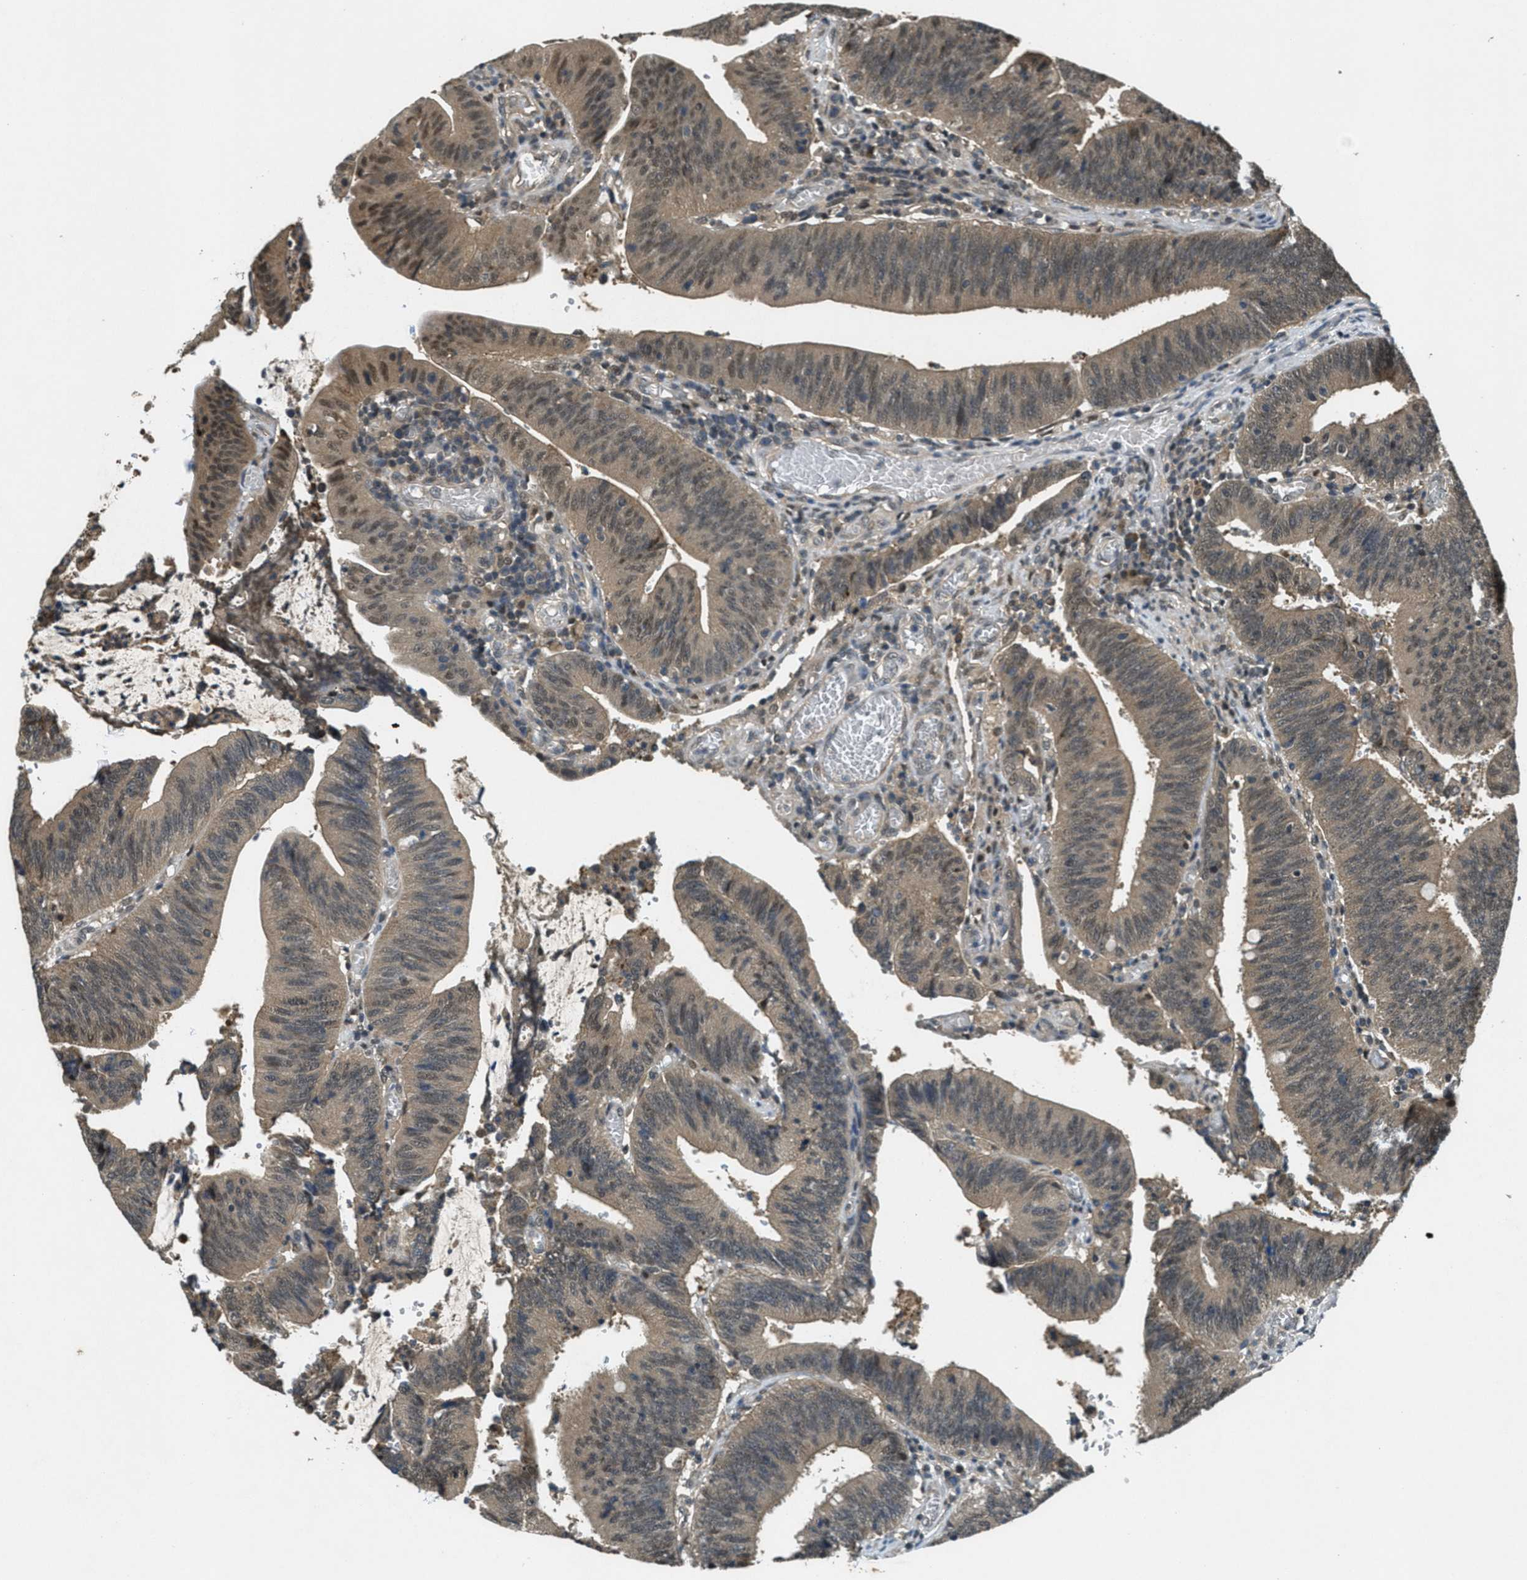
{"staining": {"intensity": "weak", "quantity": ">75%", "location": "cytoplasmic/membranous"}, "tissue": "colorectal cancer", "cell_type": "Tumor cells", "image_type": "cancer", "snomed": [{"axis": "morphology", "description": "Normal tissue, NOS"}, {"axis": "morphology", "description": "Adenocarcinoma, NOS"}, {"axis": "topography", "description": "Rectum"}], "caption": "Brown immunohistochemical staining in adenocarcinoma (colorectal) exhibits weak cytoplasmic/membranous expression in about >75% of tumor cells.", "gene": "DUSP6", "patient": {"sex": "female", "age": 66}}